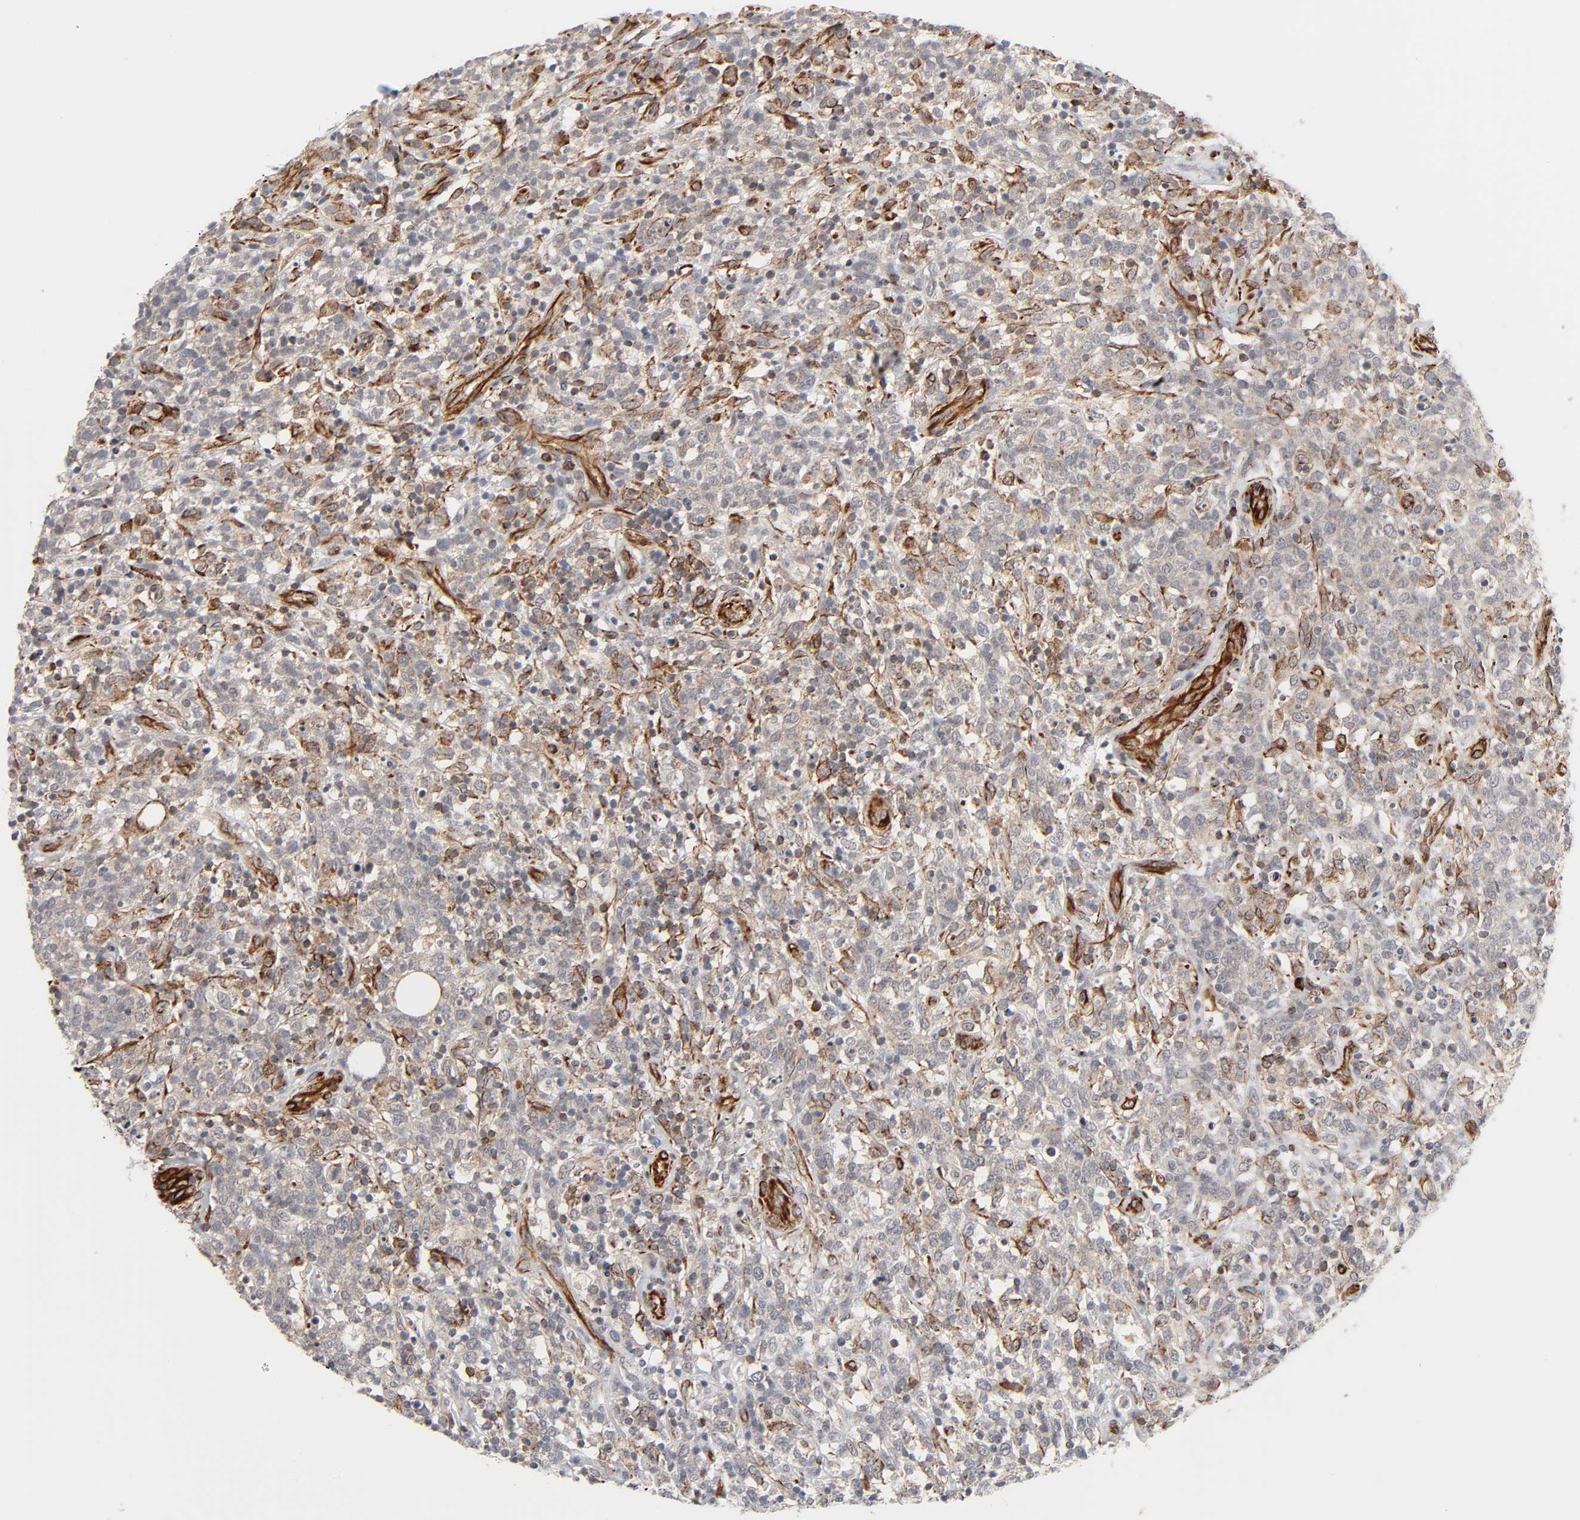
{"staining": {"intensity": "moderate", "quantity": ">75%", "location": "cytoplasmic/membranous"}, "tissue": "lymphoma", "cell_type": "Tumor cells", "image_type": "cancer", "snomed": [{"axis": "morphology", "description": "Malignant lymphoma, non-Hodgkin's type, High grade"}, {"axis": "topography", "description": "Lymph node"}], "caption": "Immunohistochemical staining of high-grade malignant lymphoma, non-Hodgkin's type demonstrates moderate cytoplasmic/membranous protein positivity in about >75% of tumor cells.", "gene": "REEP6", "patient": {"sex": "female", "age": 73}}